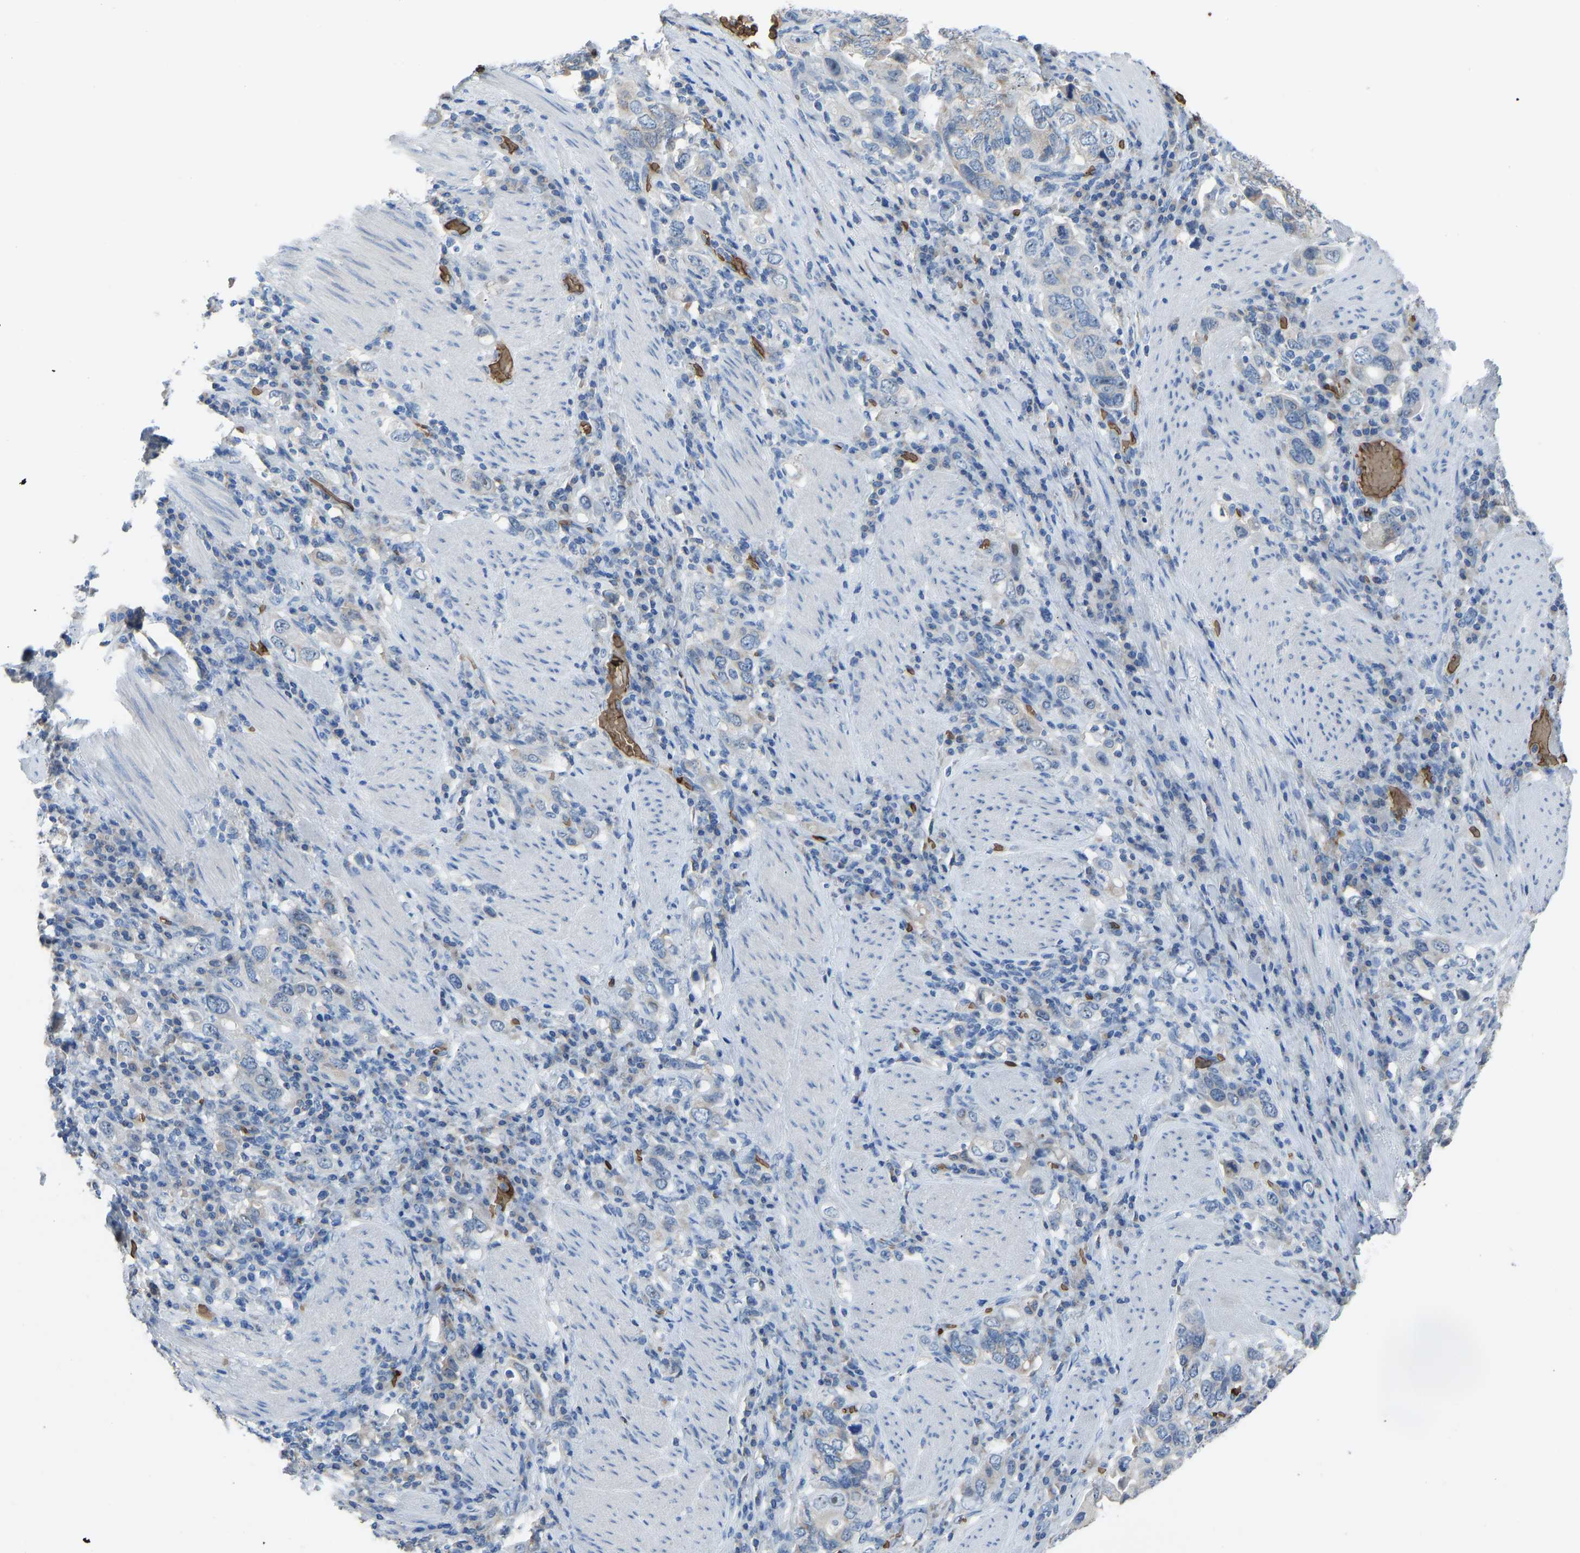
{"staining": {"intensity": "negative", "quantity": "none", "location": "none"}, "tissue": "stomach cancer", "cell_type": "Tumor cells", "image_type": "cancer", "snomed": [{"axis": "morphology", "description": "Adenocarcinoma, NOS"}, {"axis": "topography", "description": "Stomach, upper"}], "caption": "IHC photomicrograph of human adenocarcinoma (stomach) stained for a protein (brown), which exhibits no staining in tumor cells.", "gene": "PIGS", "patient": {"sex": "male", "age": 62}}